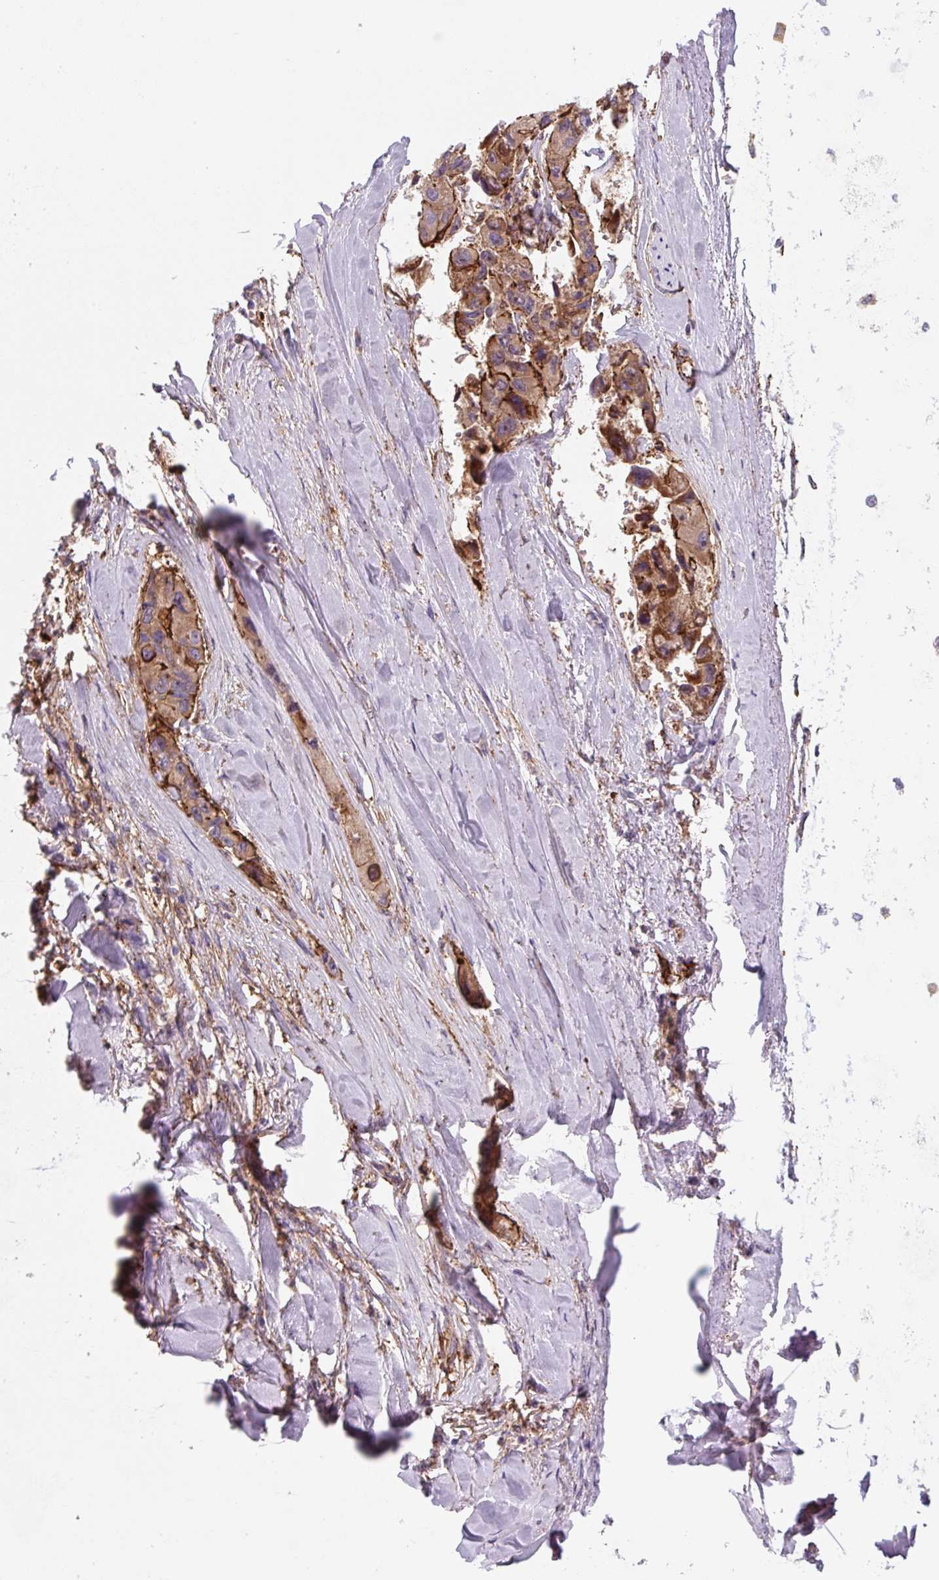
{"staining": {"intensity": "moderate", "quantity": ">75%", "location": "cytoplasmic/membranous"}, "tissue": "lung cancer", "cell_type": "Tumor cells", "image_type": "cancer", "snomed": [{"axis": "morphology", "description": "Adenocarcinoma, NOS"}, {"axis": "topography", "description": "Lung"}], "caption": "The histopathology image demonstrates immunohistochemical staining of lung adenocarcinoma. There is moderate cytoplasmic/membranous staining is identified in about >75% of tumor cells. (Stains: DAB (3,3'-diaminobenzidine) in brown, nuclei in blue, Microscopy: brightfield microscopy at high magnification).", "gene": "DHFR2", "patient": {"sex": "female", "age": 54}}